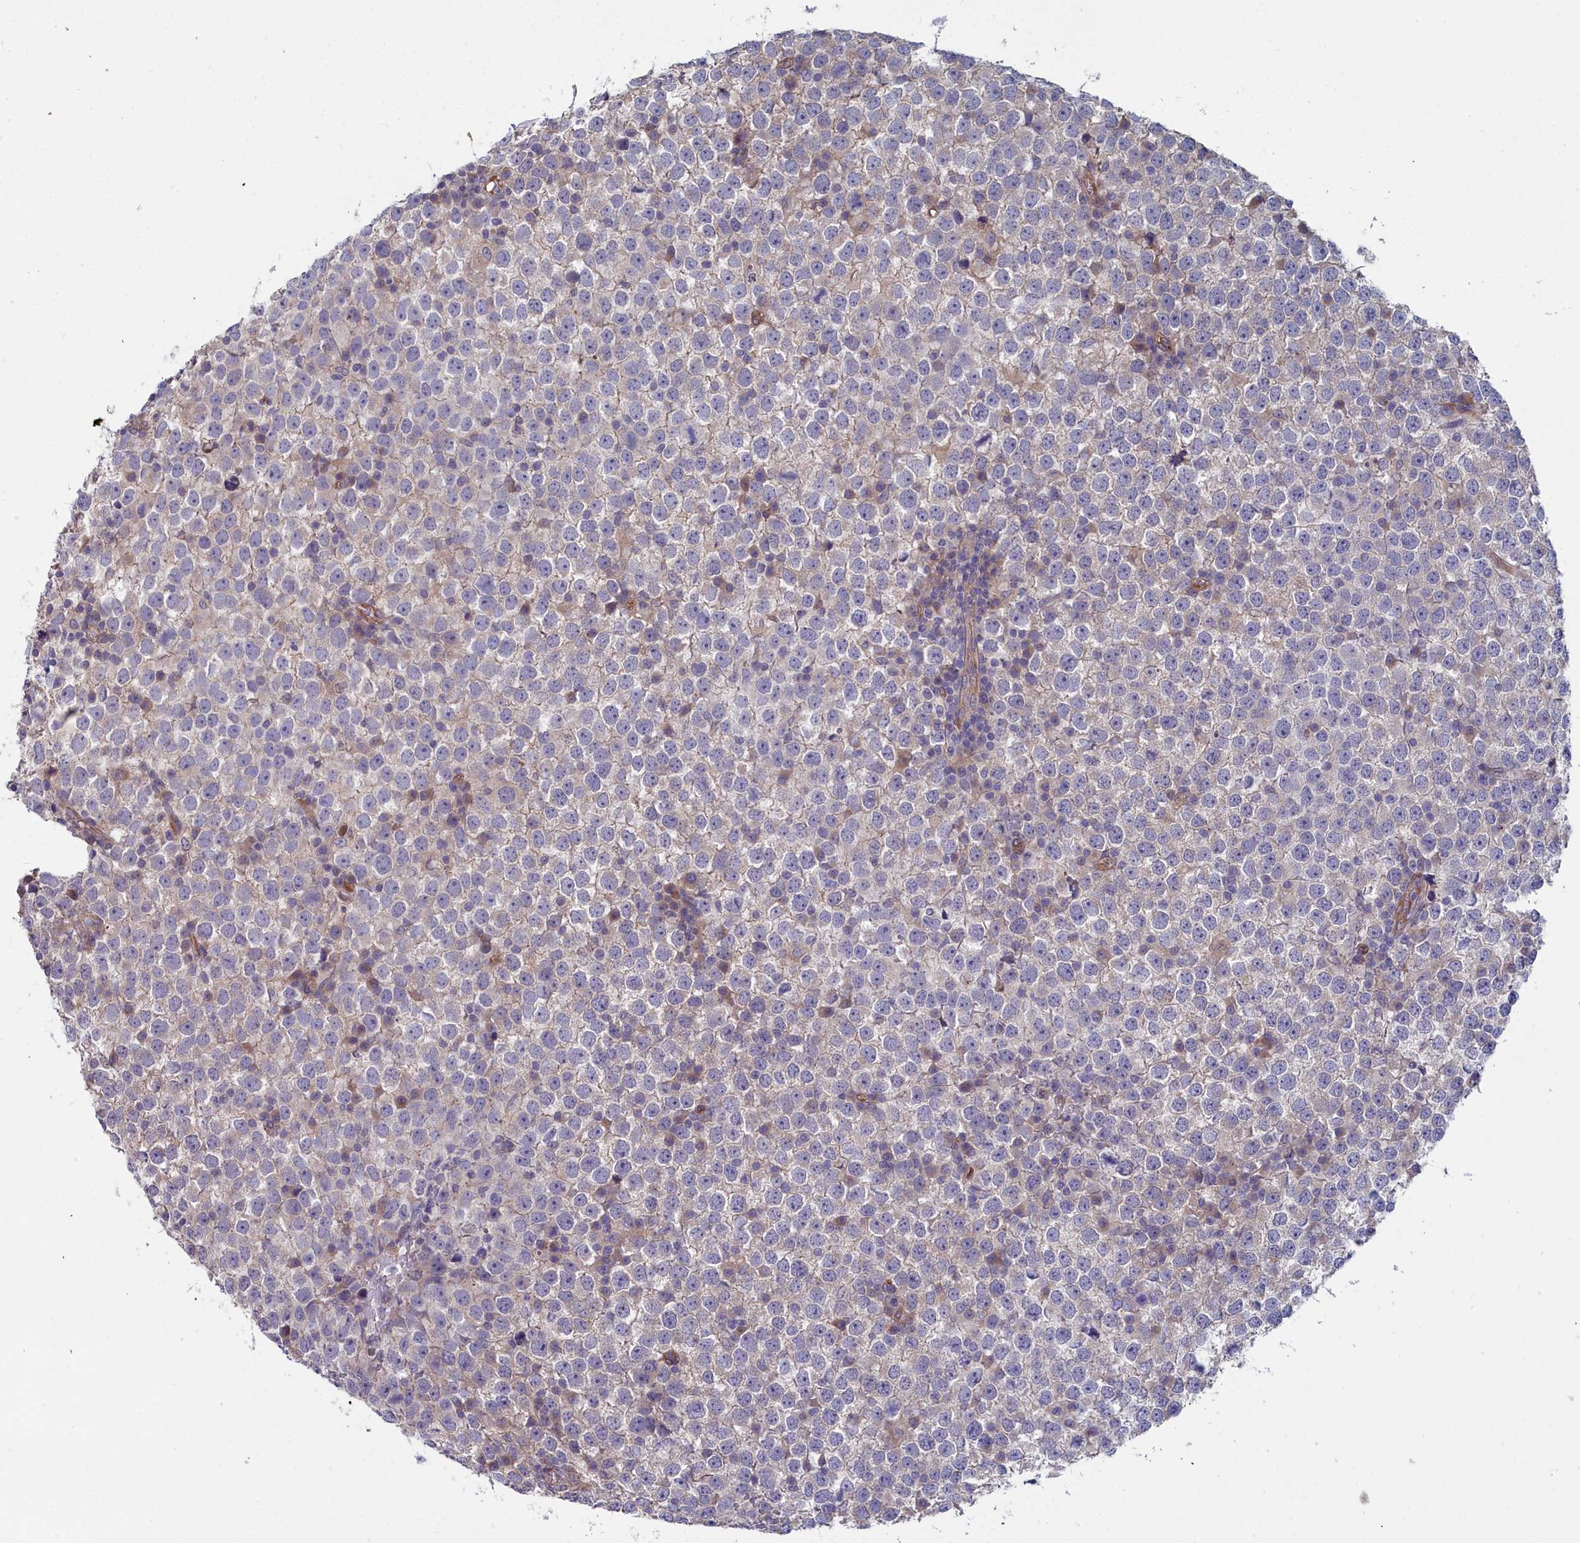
{"staining": {"intensity": "negative", "quantity": "none", "location": "none"}, "tissue": "testis cancer", "cell_type": "Tumor cells", "image_type": "cancer", "snomed": [{"axis": "morphology", "description": "Seminoma, NOS"}, {"axis": "topography", "description": "Testis"}], "caption": "DAB immunohistochemical staining of human testis cancer (seminoma) exhibits no significant expression in tumor cells.", "gene": "RDX", "patient": {"sex": "male", "age": 65}}